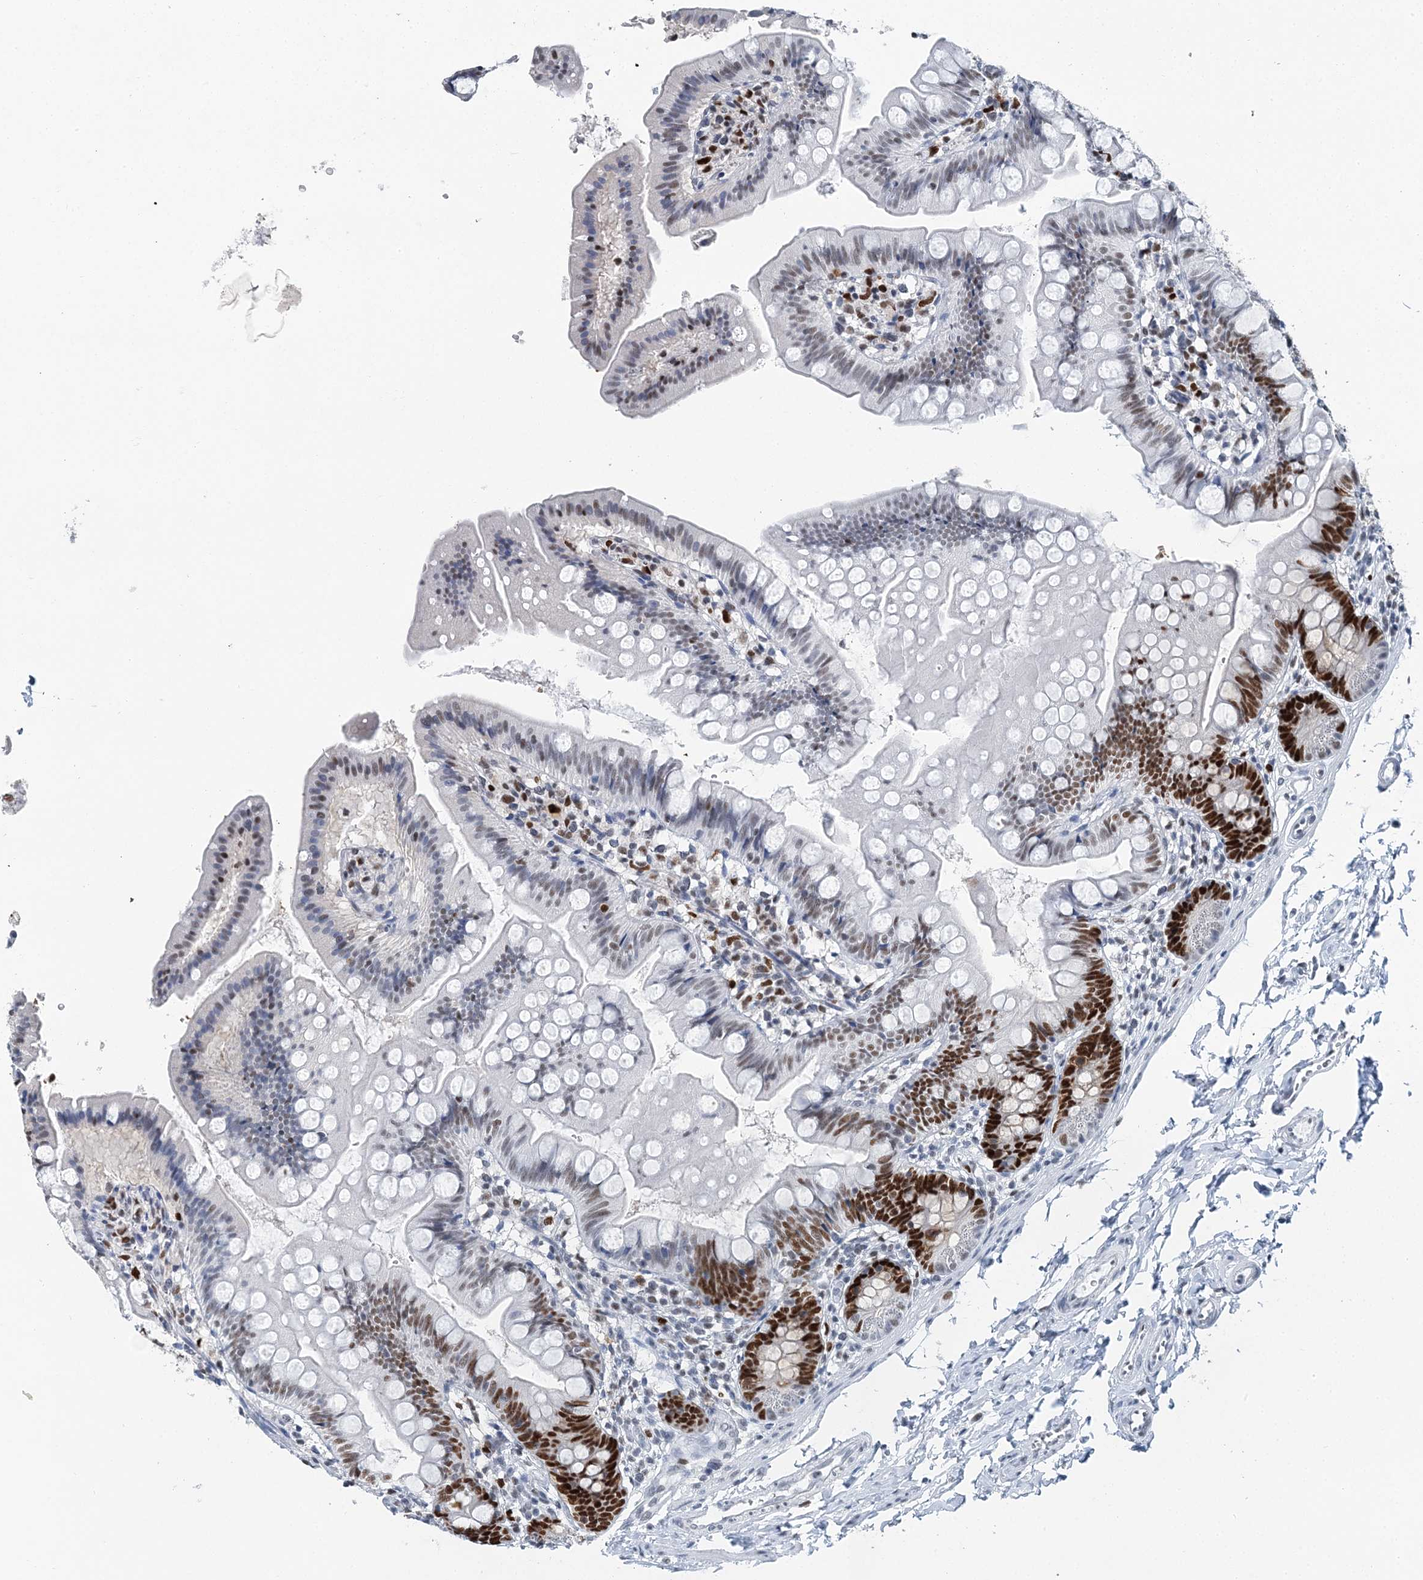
{"staining": {"intensity": "strong", "quantity": "25%-75%", "location": "nuclear"}, "tissue": "small intestine", "cell_type": "Glandular cells", "image_type": "normal", "snomed": [{"axis": "morphology", "description": "Normal tissue, NOS"}, {"axis": "topography", "description": "Small intestine"}], "caption": "Small intestine stained for a protein (brown) demonstrates strong nuclear positive staining in about 25%-75% of glandular cells.", "gene": "HAT1", "patient": {"sex": "male", "age": 7}}